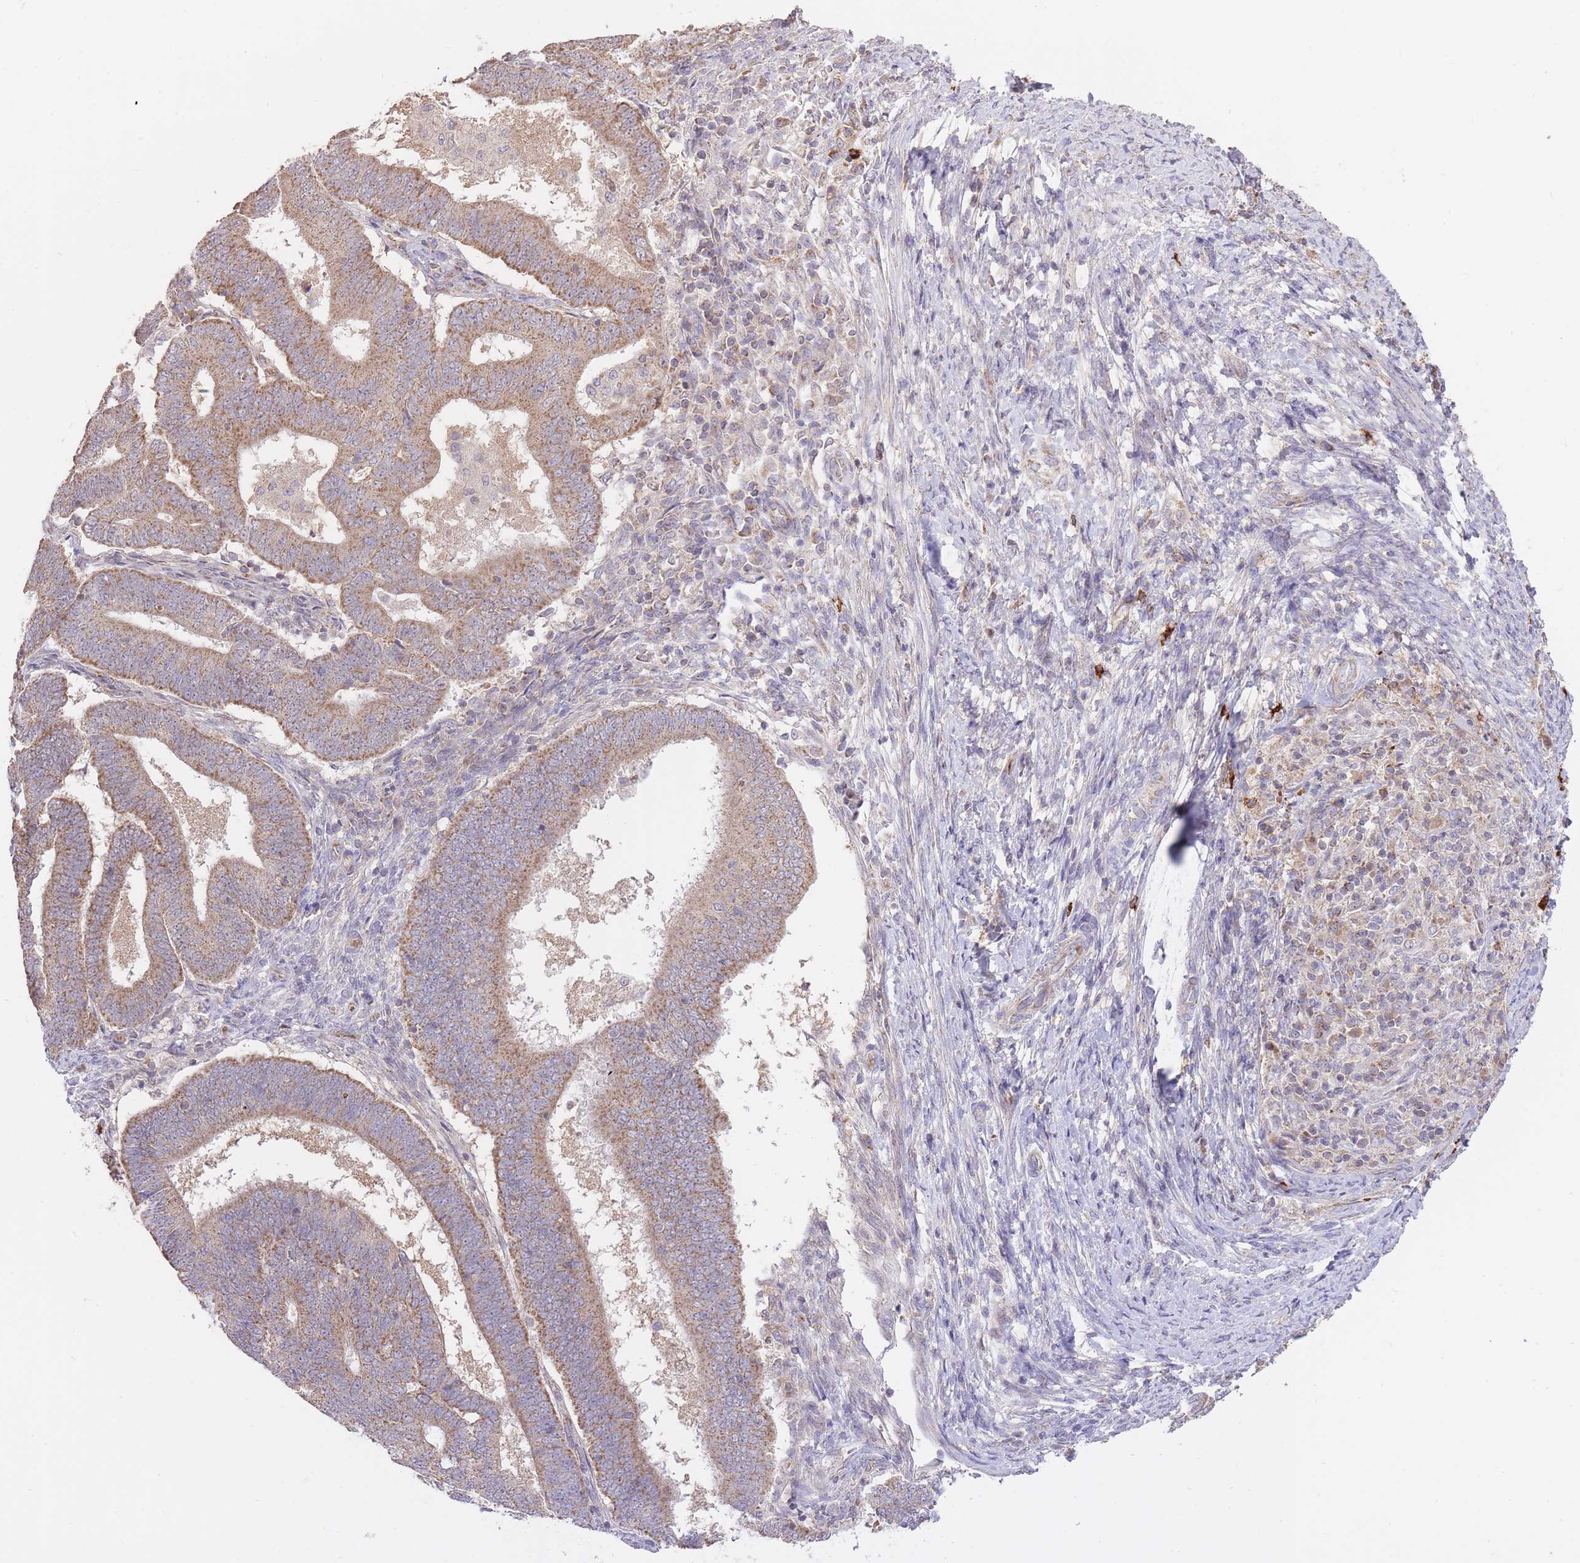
{"staining": {"intensity": "moderate", "quantity": ">75%", "location": "cytoplasmic/membranous"}, "tissue": "endometrial cancer", "cell_type": "Tumor cells", "image_type": "cancer", "snomed": [{"axis": "morphology", "description": "Adenocarcinoma, NOS"}, {"axis": "topography", "description": "Endometrium"}], "caption": "A brown stain labels moderate cytoplasmic/membranous staining of a protein in human endometrial cancer tumor cells.", "gene": "PREP", "patient": {"sex": "female", "age": 70}}